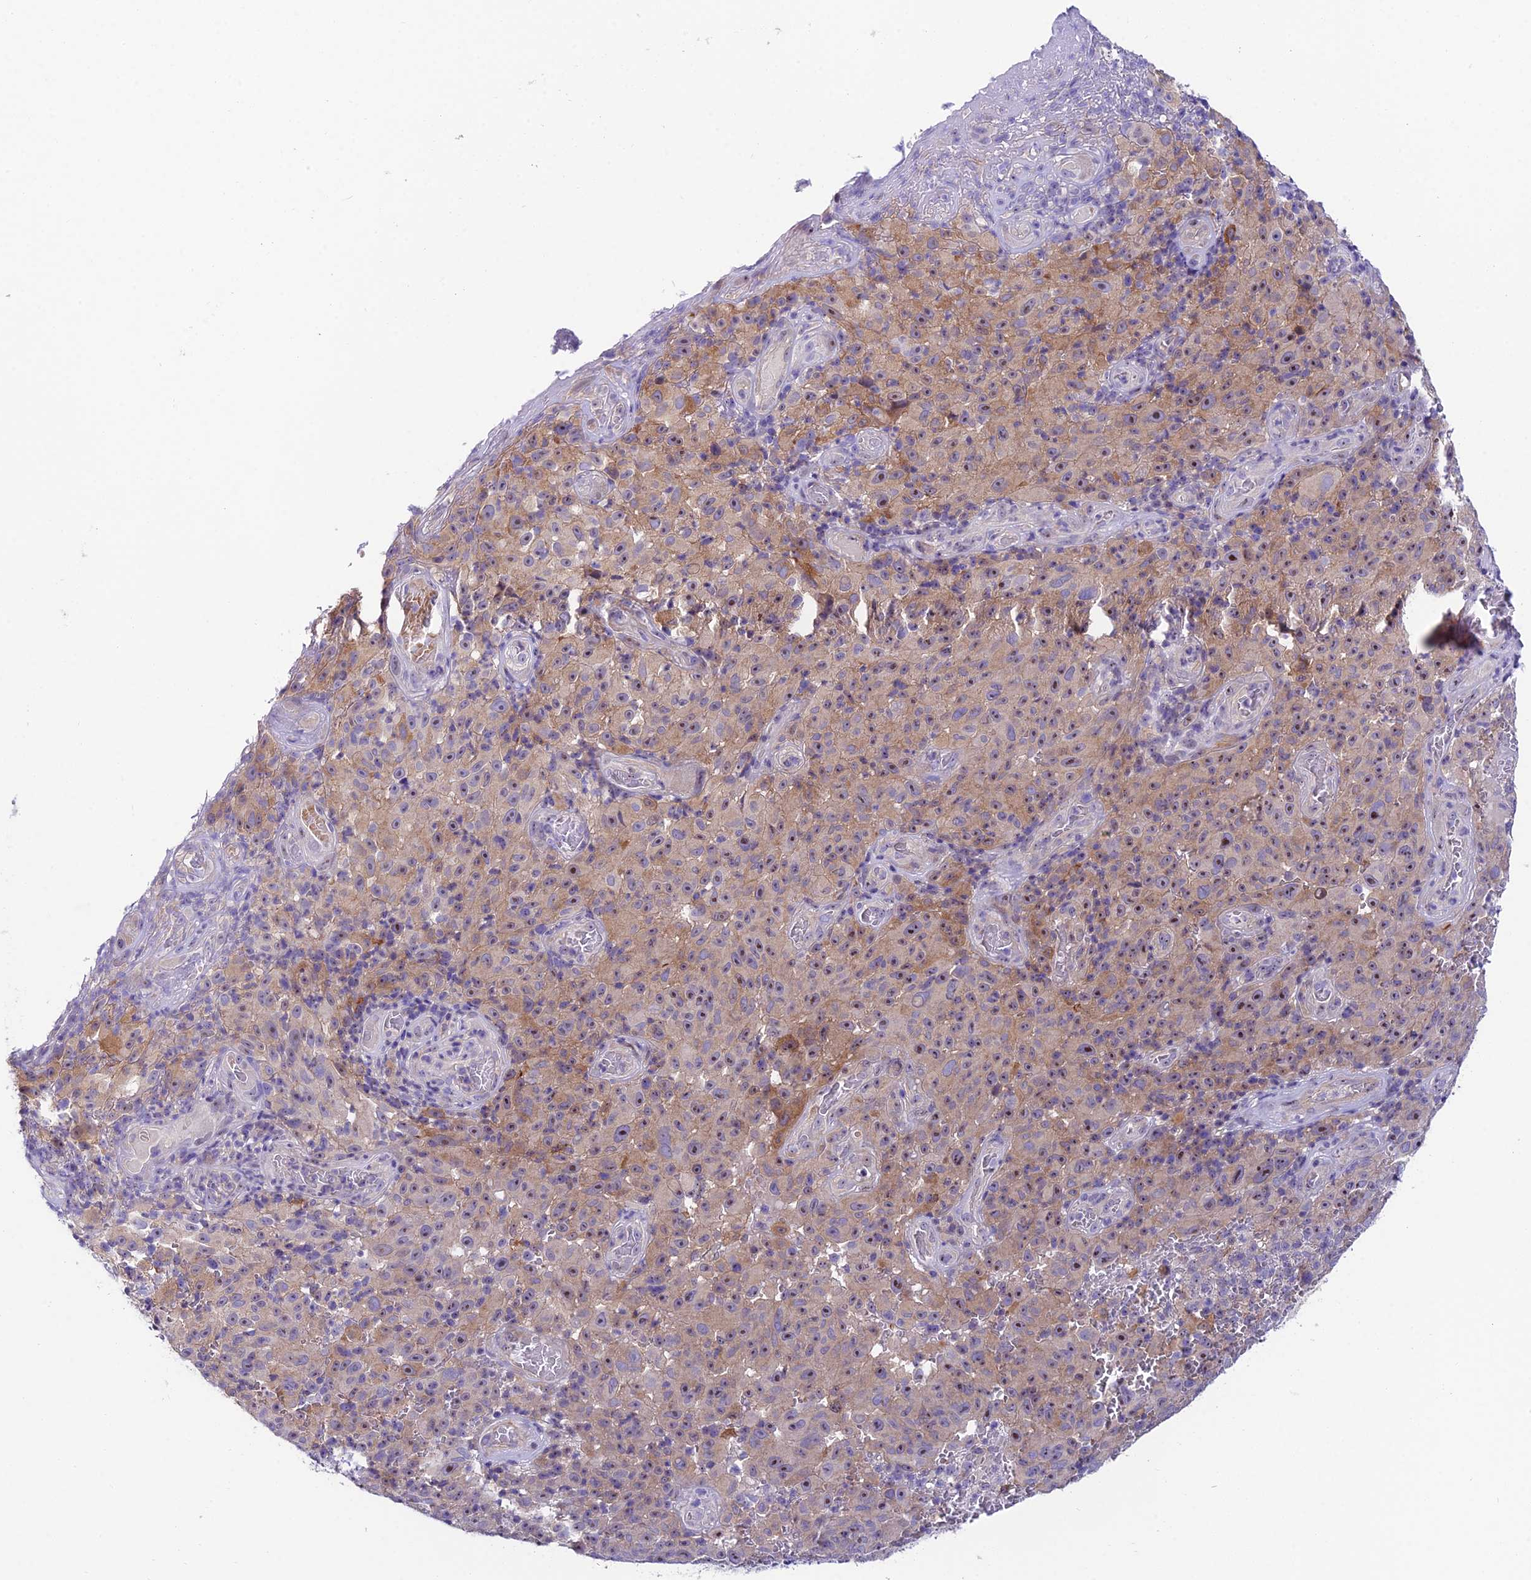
{"staining": {"intensity": "weak", "quantity": "25%-75%", "location": "nuclear"}, "tissue": "melanoma", "cell_type": "Tumor cells", "image_type": "cancer", "snomed": [{"axis": "morphology", "description": "Malignant melanoma, NOS"}, {"axis": "topography", "description": "Skin"}], "caption": "Tumor cells show weak nuclear staining in about 25%-75% of cells in malignant melanoma.", "gene": "DUSP29", "patient": {"sex": "female", "age": 82}}